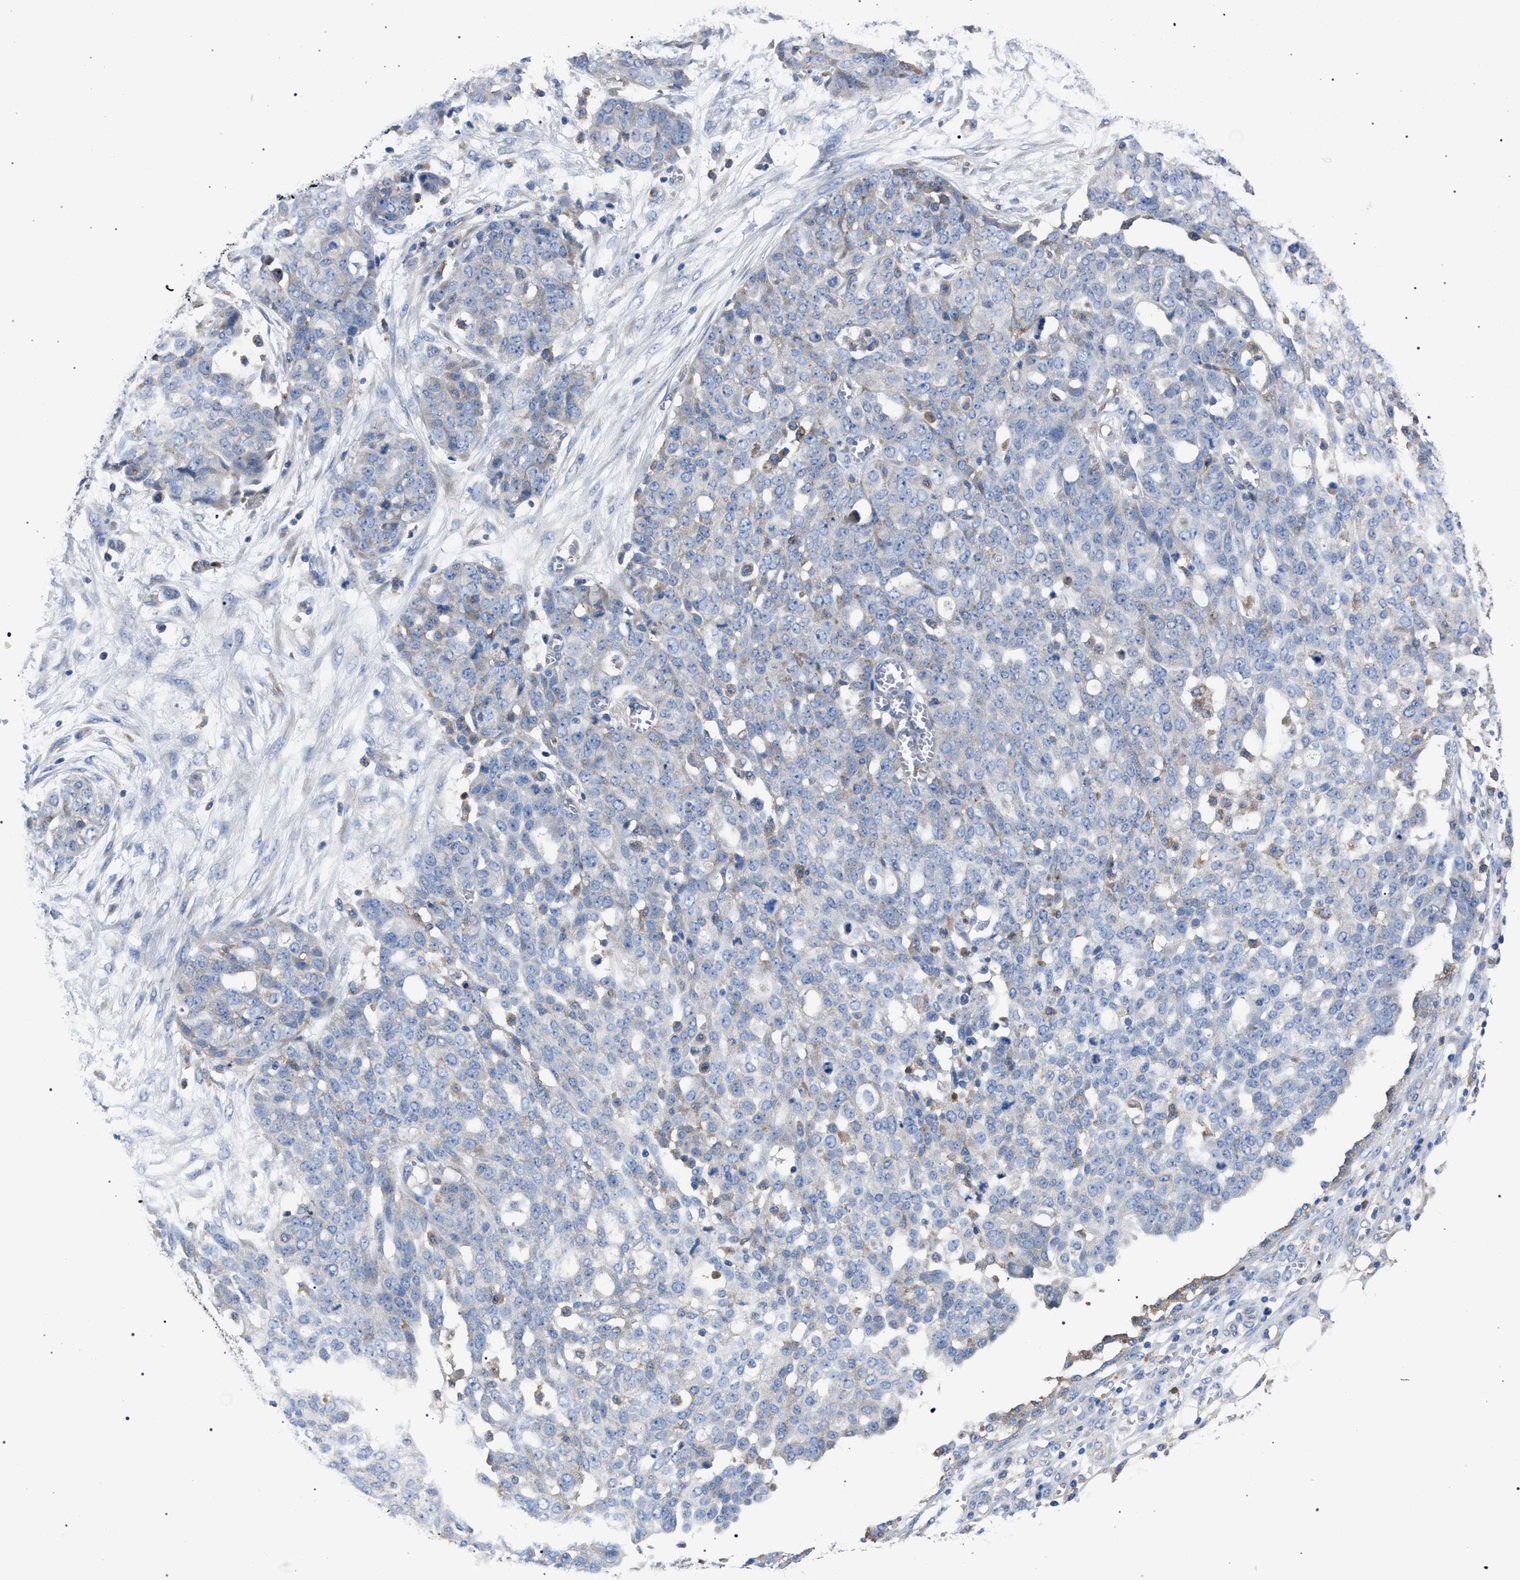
{"staining": {"intensity": "negative", "quantity": "none", "location": "none"}, "tissue": "ovarian cancer", "cell_type": "Tumor cells", "image_type": "cancer", "snomed": [{"axis": "morphology", "description": "Cystadenocarcinoma, serous, NOS"}, {"axis": "topography", "description": "Soft tissue"}, {"axis": "topography", "description": "Ovary"}], "caption": "A high-resolution photomicrograph shows immunohistochemistry staining of ovarian cancer, which shows no significant positivity in tumor cells.", "gene": "ATP6V0A1", "patient": {"sex": "female", "age": 57}}